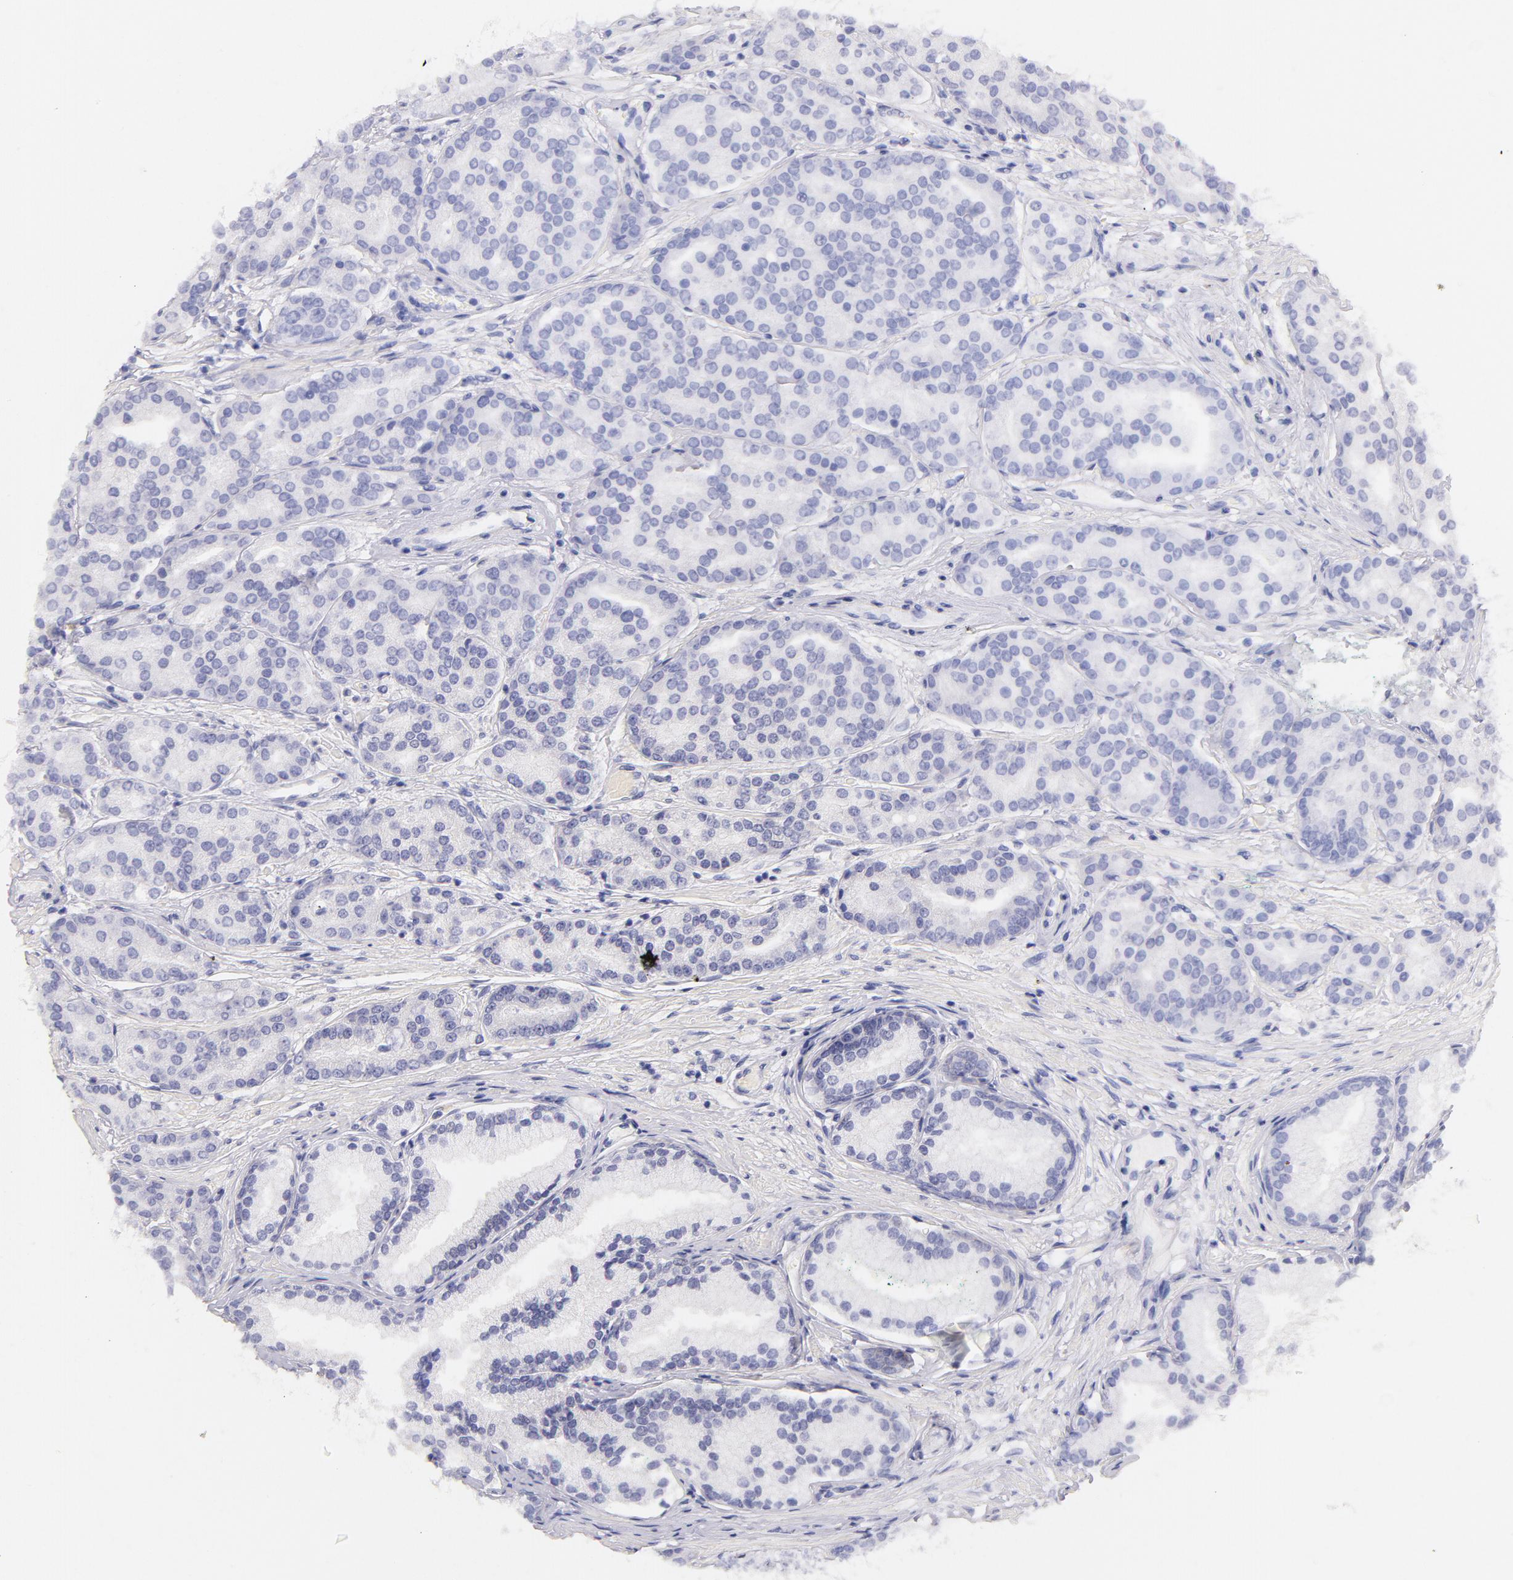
{"staining": {"intensity": "negative", "quantity": "none", "location": "none"}, "tissue": "prostate cancer", "cell_type": "Tumor cells", "image_type": "cancer", "snomed": [{"axis": "morphology", "description": "Adenocarcinoma, High grade"}, {"axis": "topography", "description": "Prostate"}], "caption": "This is an immunohistochemistry image of human prostate cancer. There is no staining in tumor cells.", "gene": "CD44", "patient": {"sex": "male", "age": 64}}